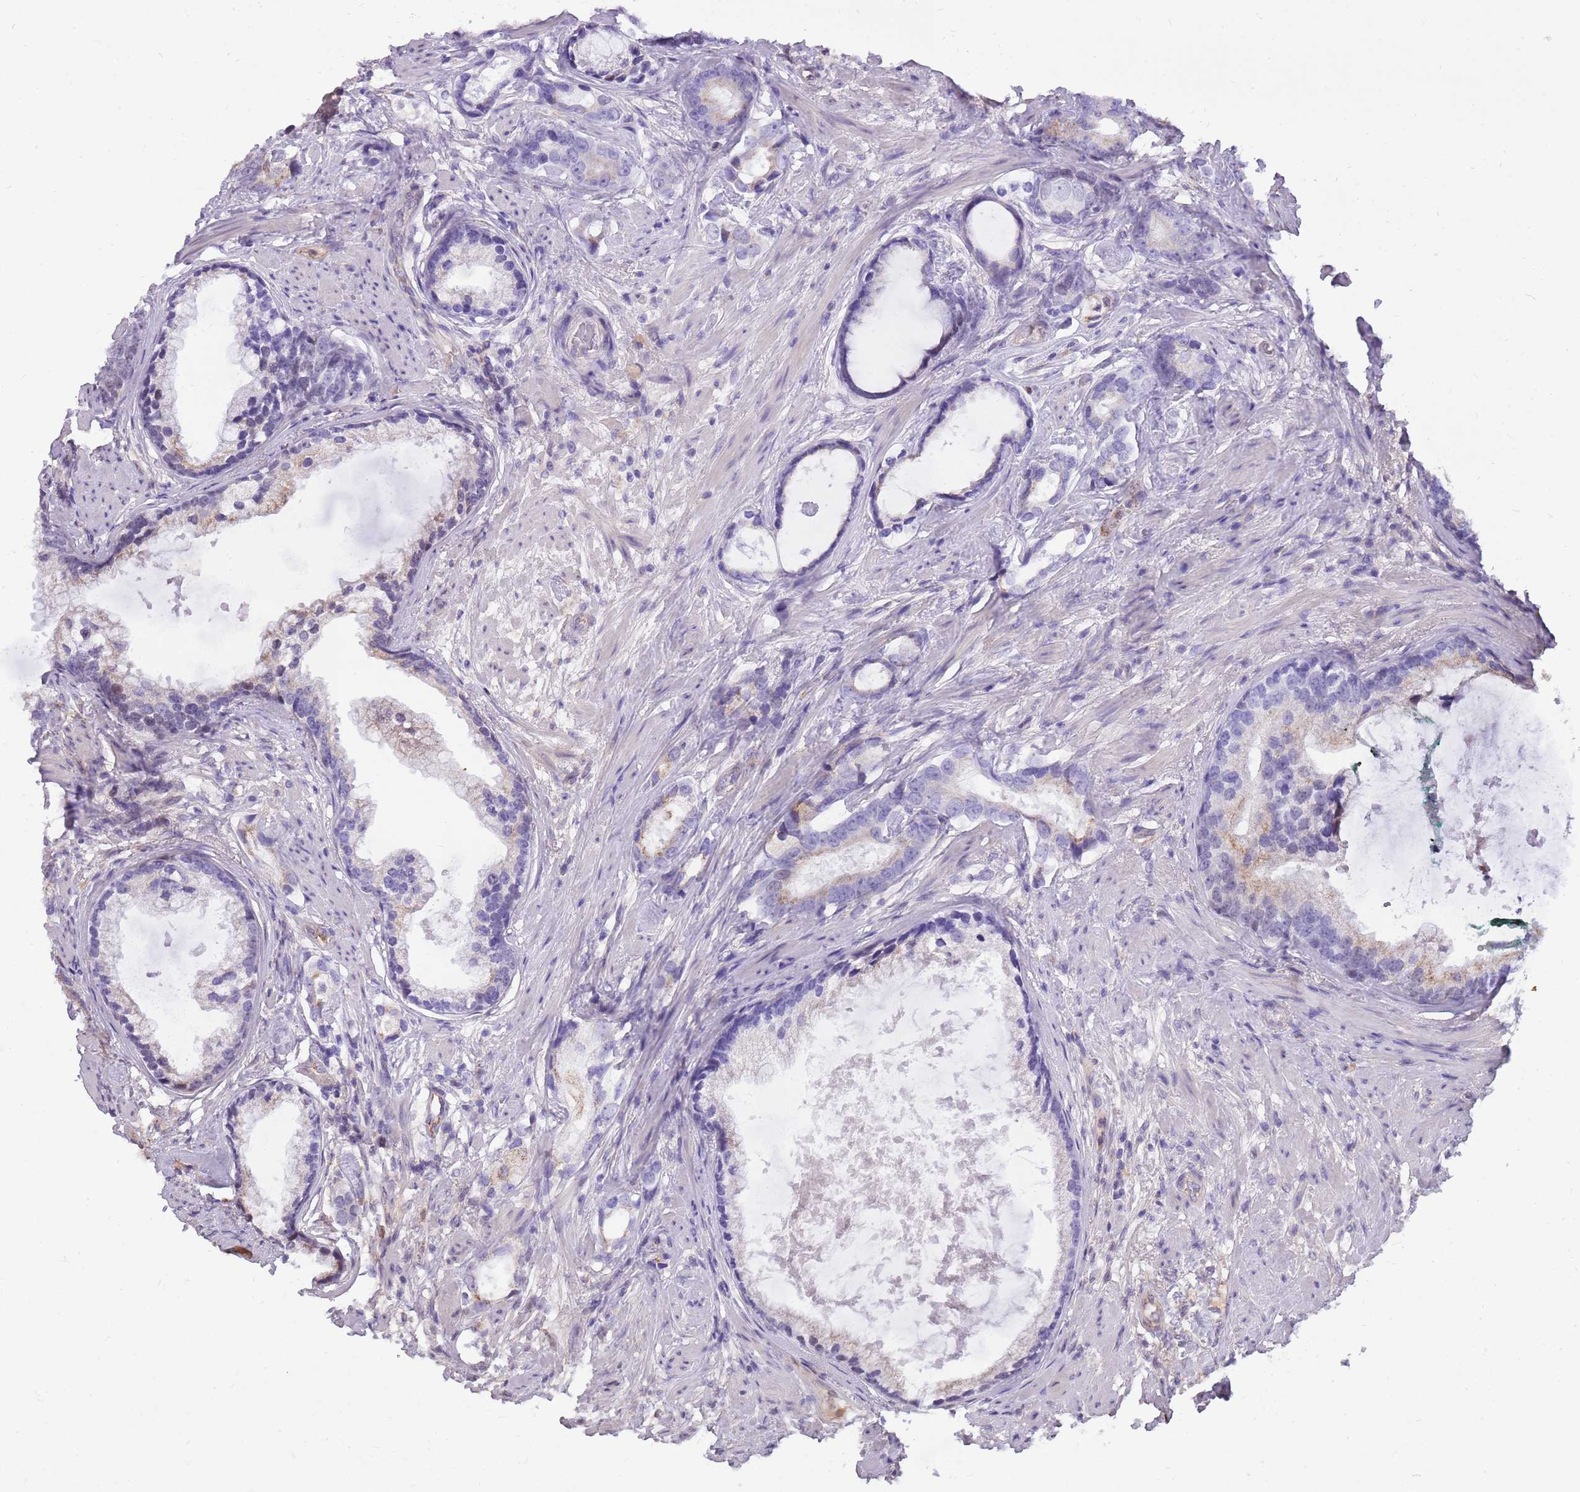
{"staining": {"intensity": "weak", "quantity": "<25%", "location": "cytoplasmic/membranous"}, "tissue": "prostate cancer", "cell_type": "Tumor cells", "image_type": "cancer", "snomed": [{"axis": "morphology", "description": "Adenocarcinoma, Low grade"}, {"axis": "topography", "description": "Prostate"}], "caption": "Immunohistochemical staining of human adenocarcinoma (low-grade) (prostate) shows no significant staining in tumor cells. The staining was performed using DAB to visualize the protein expression in brown, while the nuclei were stained in blue with hematoxylin (Magnification: 20x).", "gene": "PCNX1", "patient": {"sex": "male", "age": 71}}